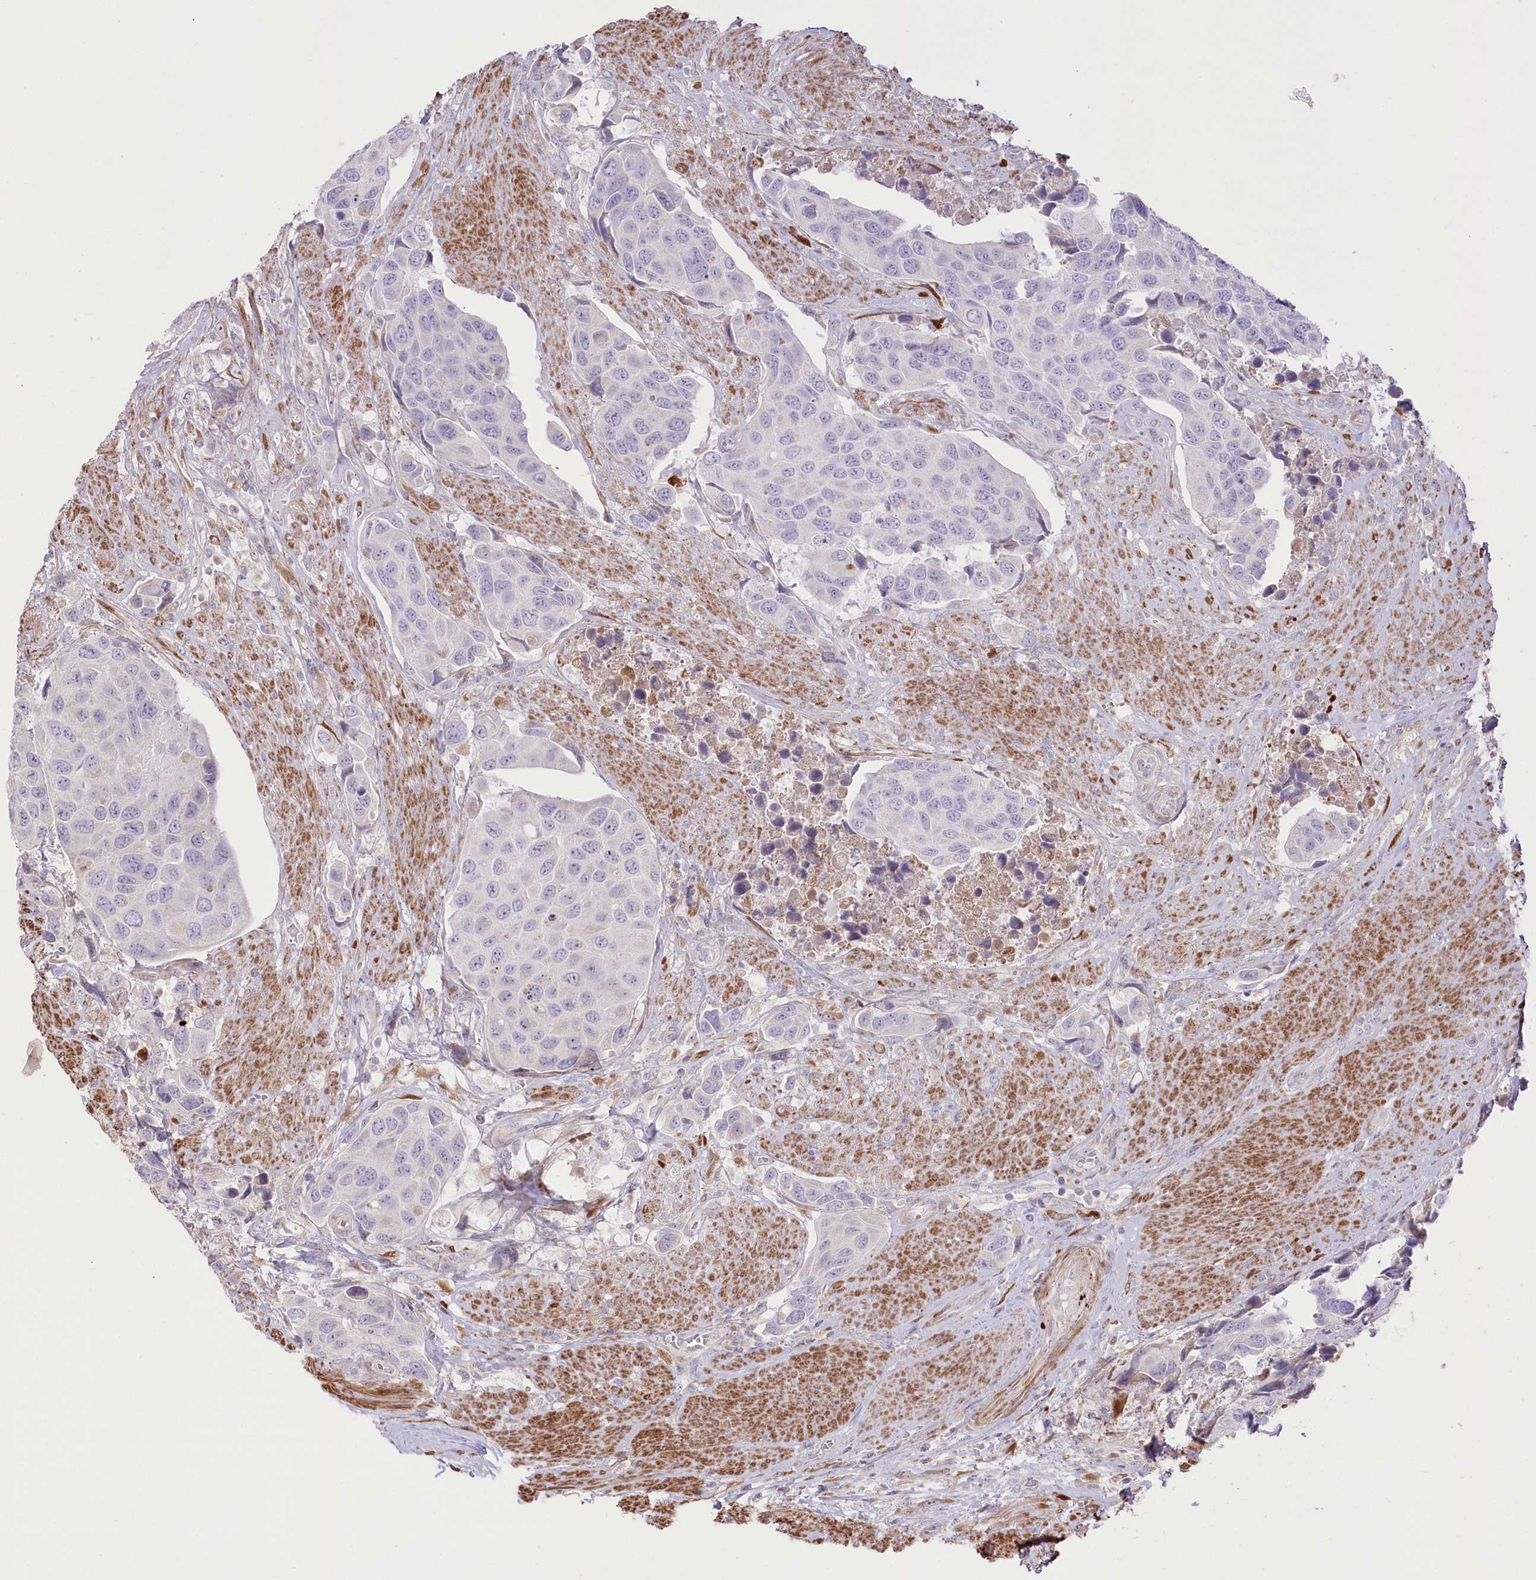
{"staining": {"intensity": "negative", "quantity": "none", "location": "none"}, "tissue": "urothelial cancer", "cell_type": "Tumor cells", "image_type": "cancer", "snomed": [{"axis": "morphology", "description": "Urothelial carcinoma, High grade"}, {"axis": "topography", "description": "Urinary bladder"}], "caption": "DAB immunohistochemical staining of high-grade urothelial carcinoma shows no significant expression in tumor cells.", "gene": "RNF24", "patient": {"sex": "male", "age": 74}}